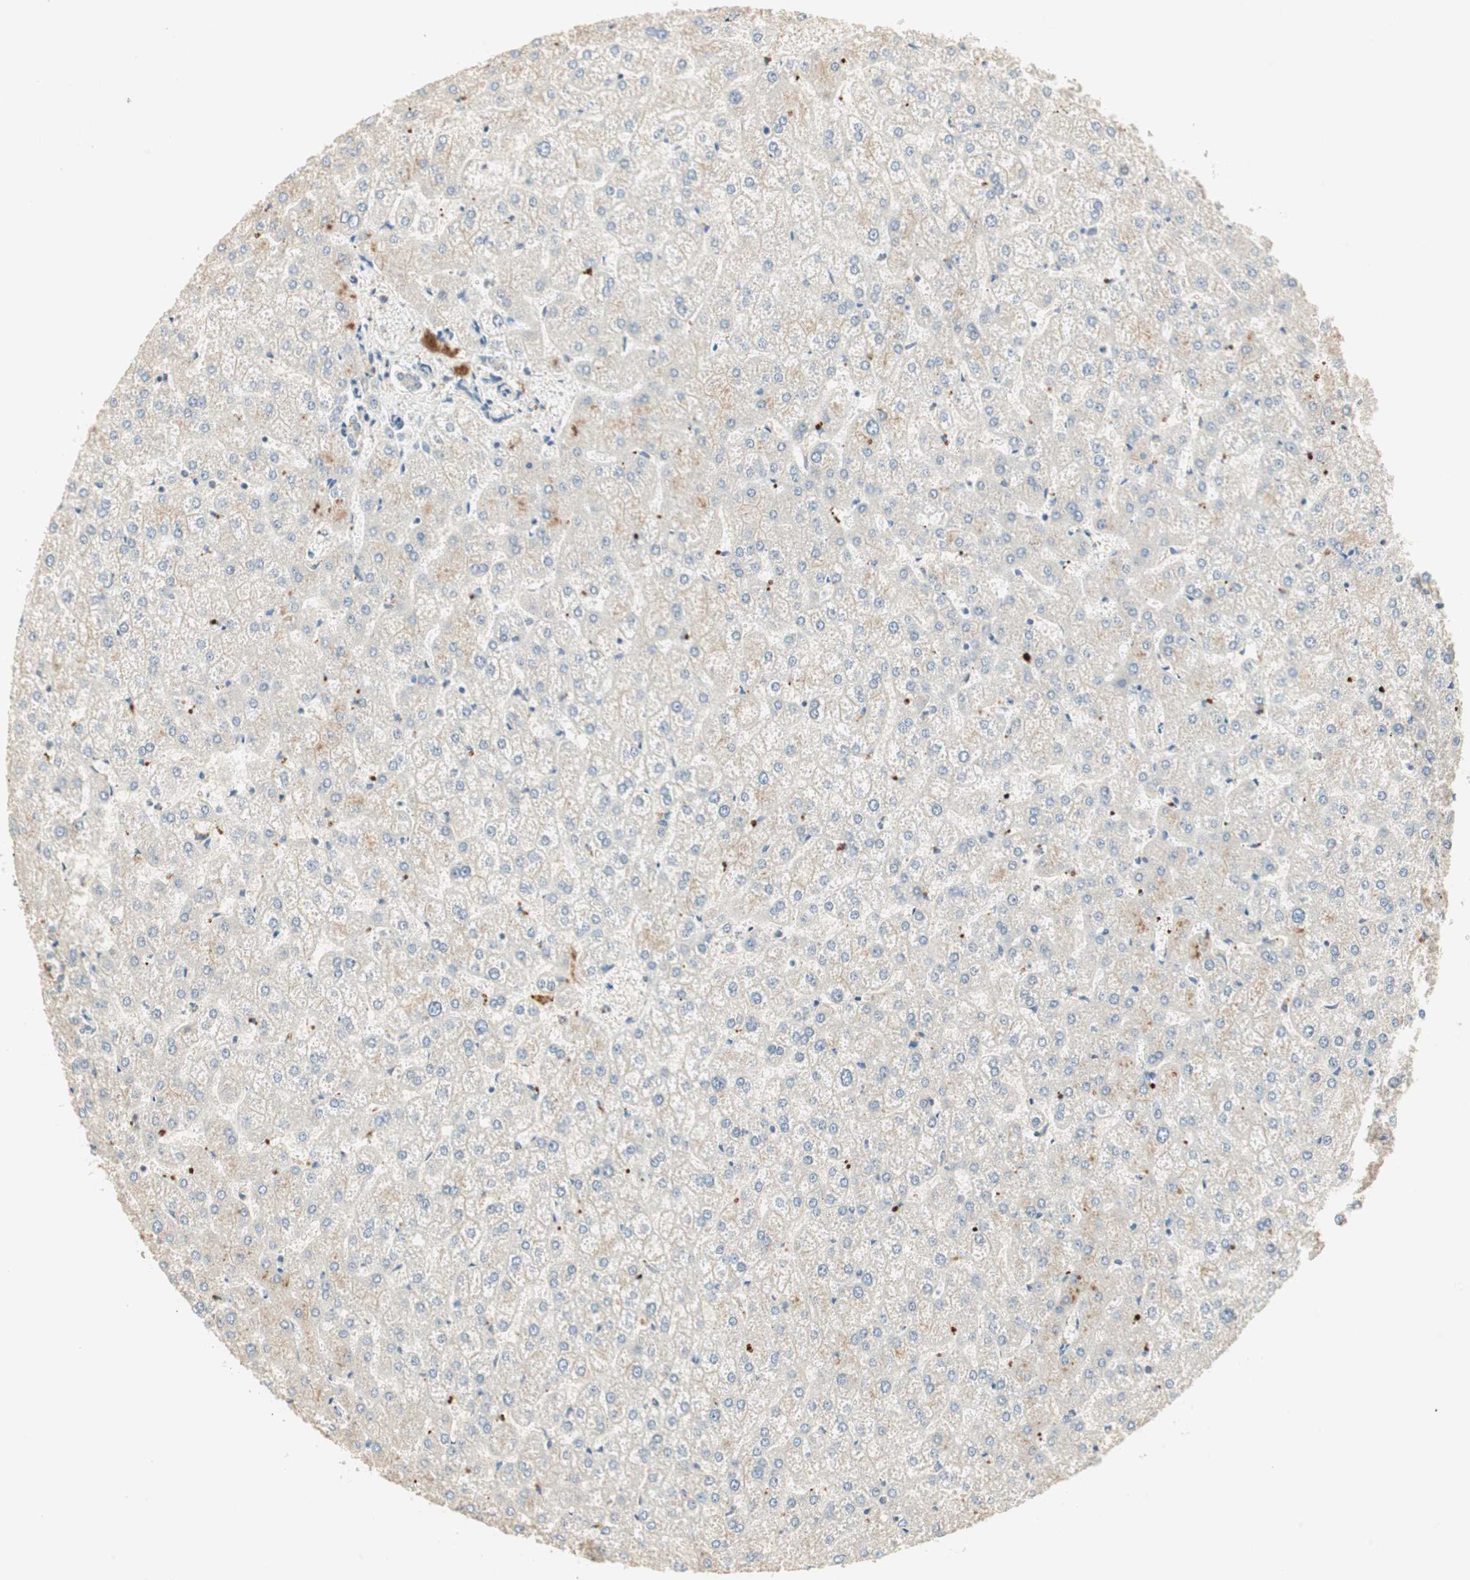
{"staining": {"intensity": "negative", "quantity": "none", "location": "none"}, "tissue": "liver", "cell_type": "Cholangiocytes", "image_type": "normal", "snomed": [{"axis": "morphology", "description": "Normal tissue, NOS"}, {"axis": "topography", "description": "Liver"}], "caption": "IHC micrograph of benign human liver stained for a protein (brown), which shows no staining in cholangiocytes. The staining was performed using DAB to visualize the protein expression in brown, while the nuclei were stained in blue with hematoxylin (Magnification: 20x).", "gene": "RUNX2", "patient": {"sex": "female", "age": 32}}